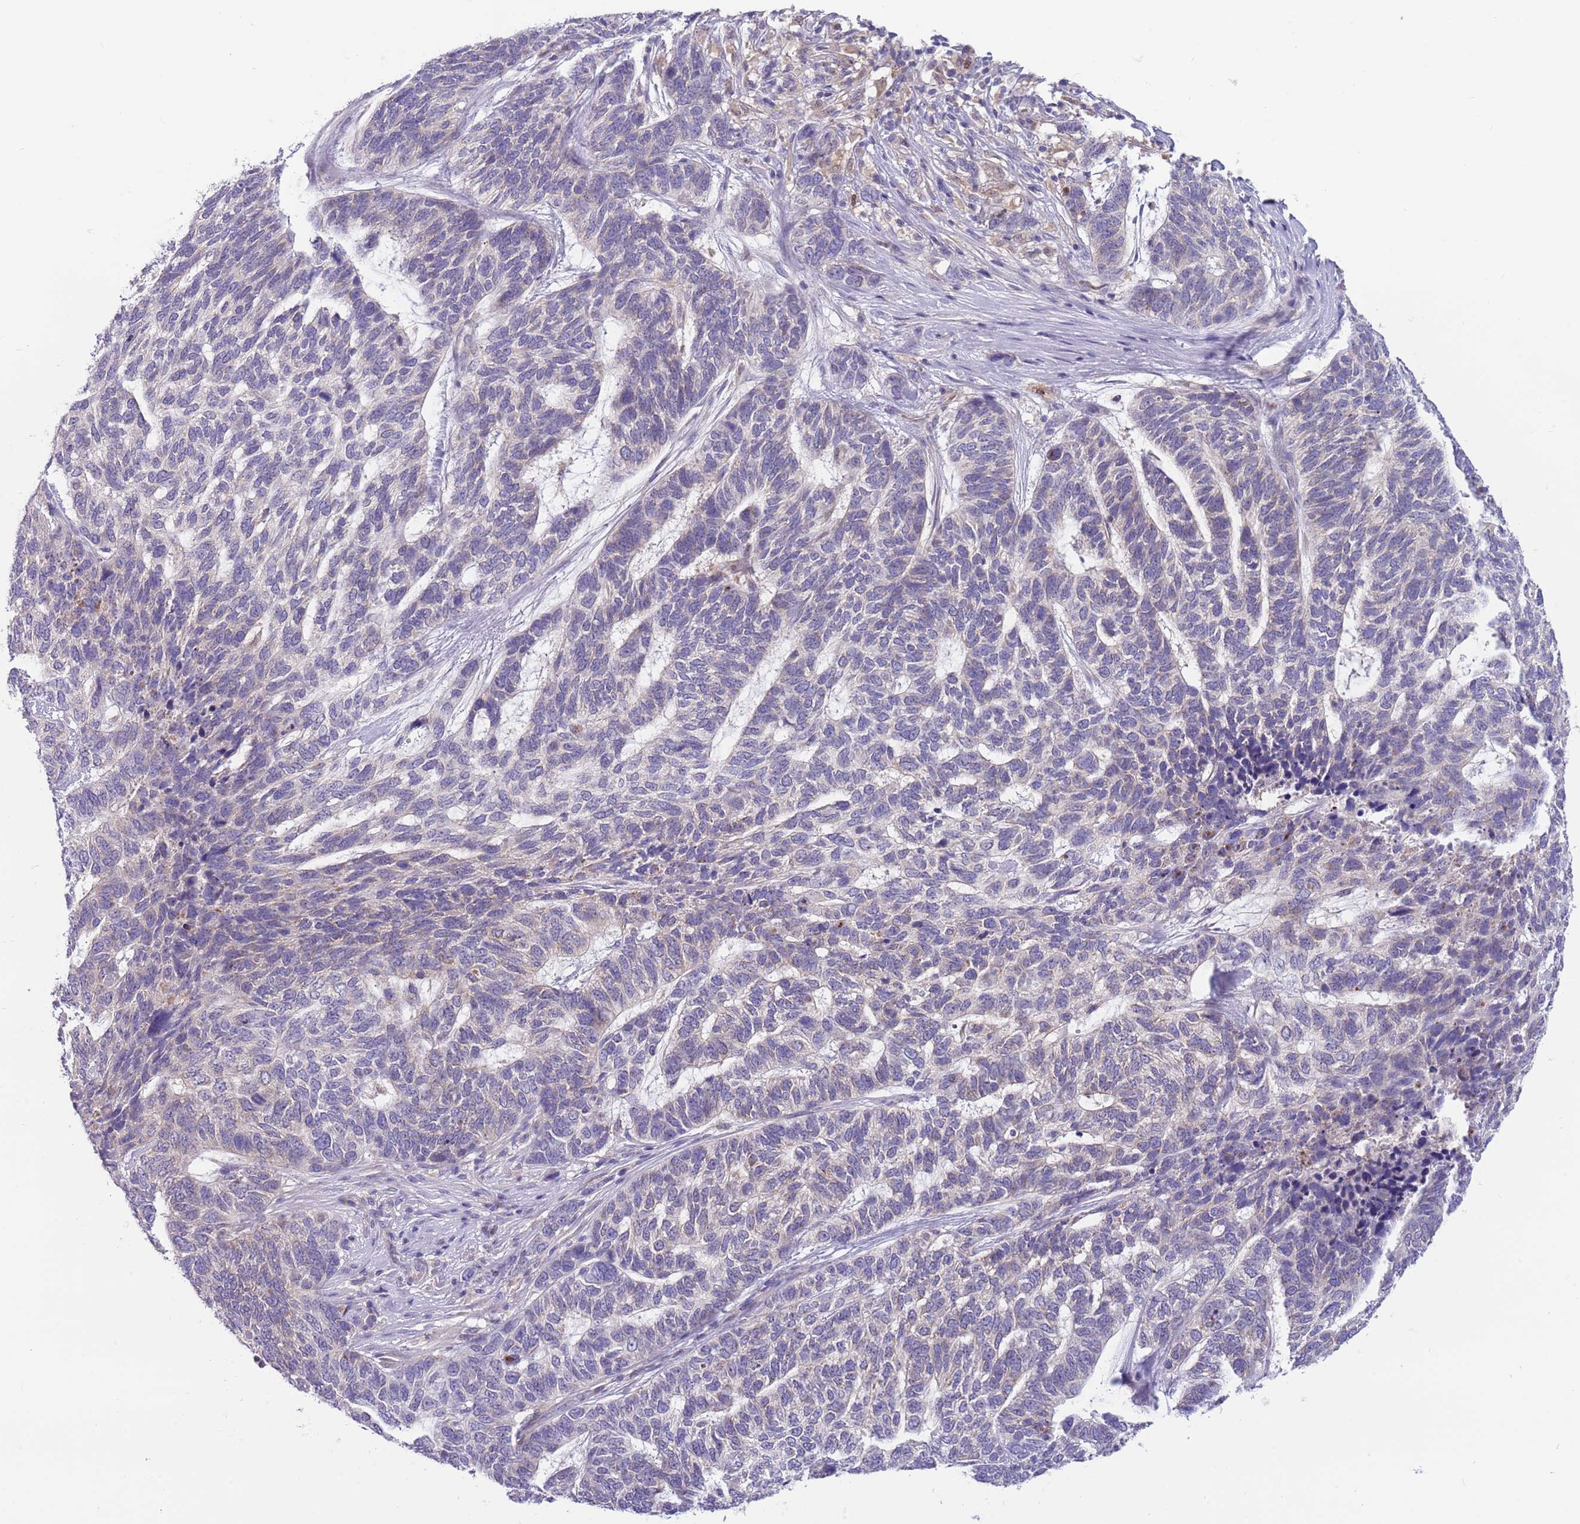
{"staining": {"intensity": "negative", "quantity": "none", "location": "none"}, "tissue": "skin cancer", "cell_type": "Tumor cells", "image_type": "cancer", "snomed": [{"axis": "morphology", "description": "Basal cell carcinoma"}, {"axis": "topography", "description": "Skin"}], "caption": "Skin basal cell carcinoma was stained to show a protein in brown. There is no significant staining in tumor cells.", "gene": "DDHD1", "patient": {"sex": "female", "age": 65}}